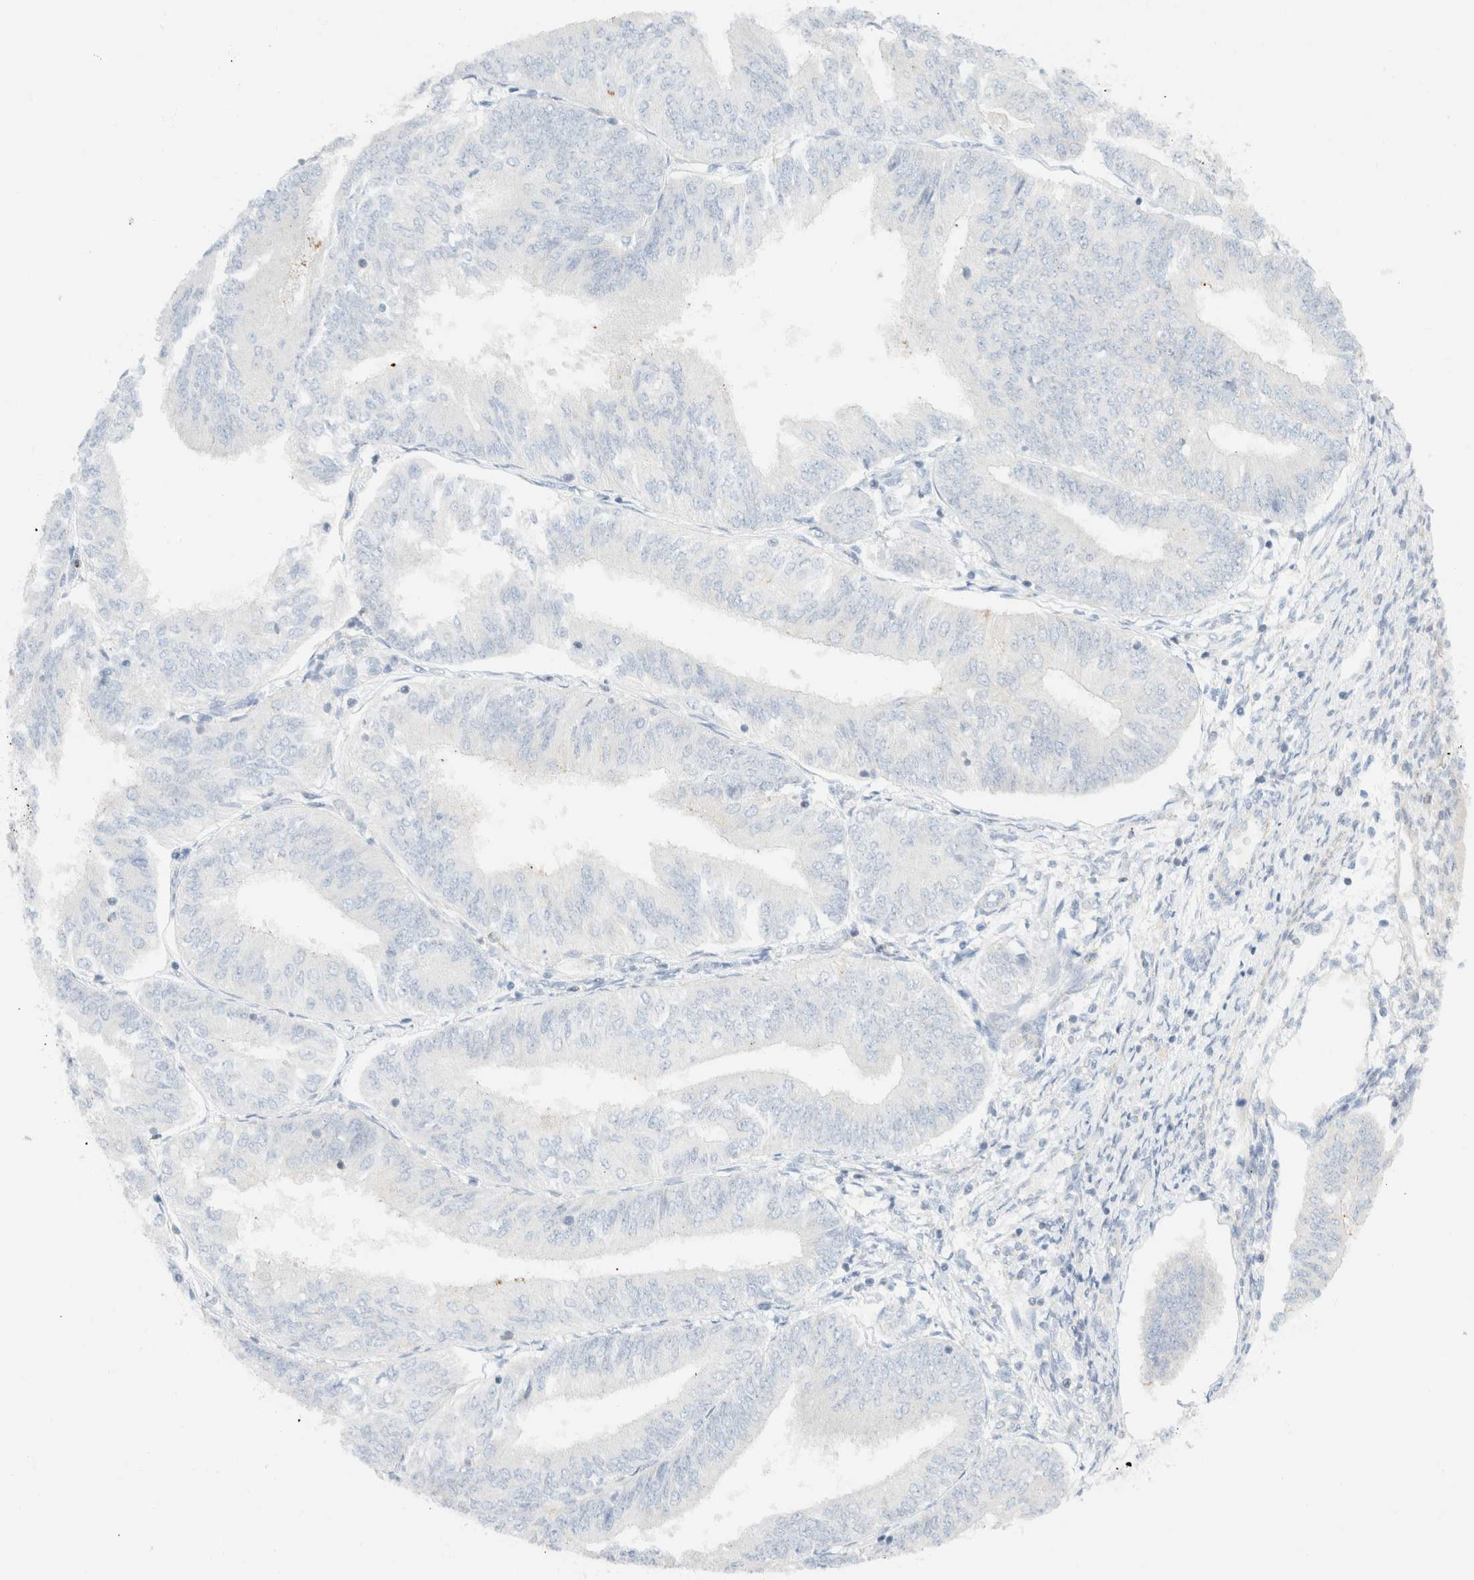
{"staining": {"intensity": "negative", "quantity": "none", "location": "none"}, "tissue": "endometrial cancer", "cell_type": "Tumor cells", "image_type": "cancer", "snomed": [{"axis": "morphology", "description": "Adenocarcinoma, NOS"}, {"axis": "topography", "description": "Endometrium"}], "caption": "This is an immunohistochemistry histopathology image of human endometrial cancer (adenocarcinoma). There is no positivity in tumor cells.", "gene": "SH3GLB2", "patient": {"sex": "female", "age": 58}}